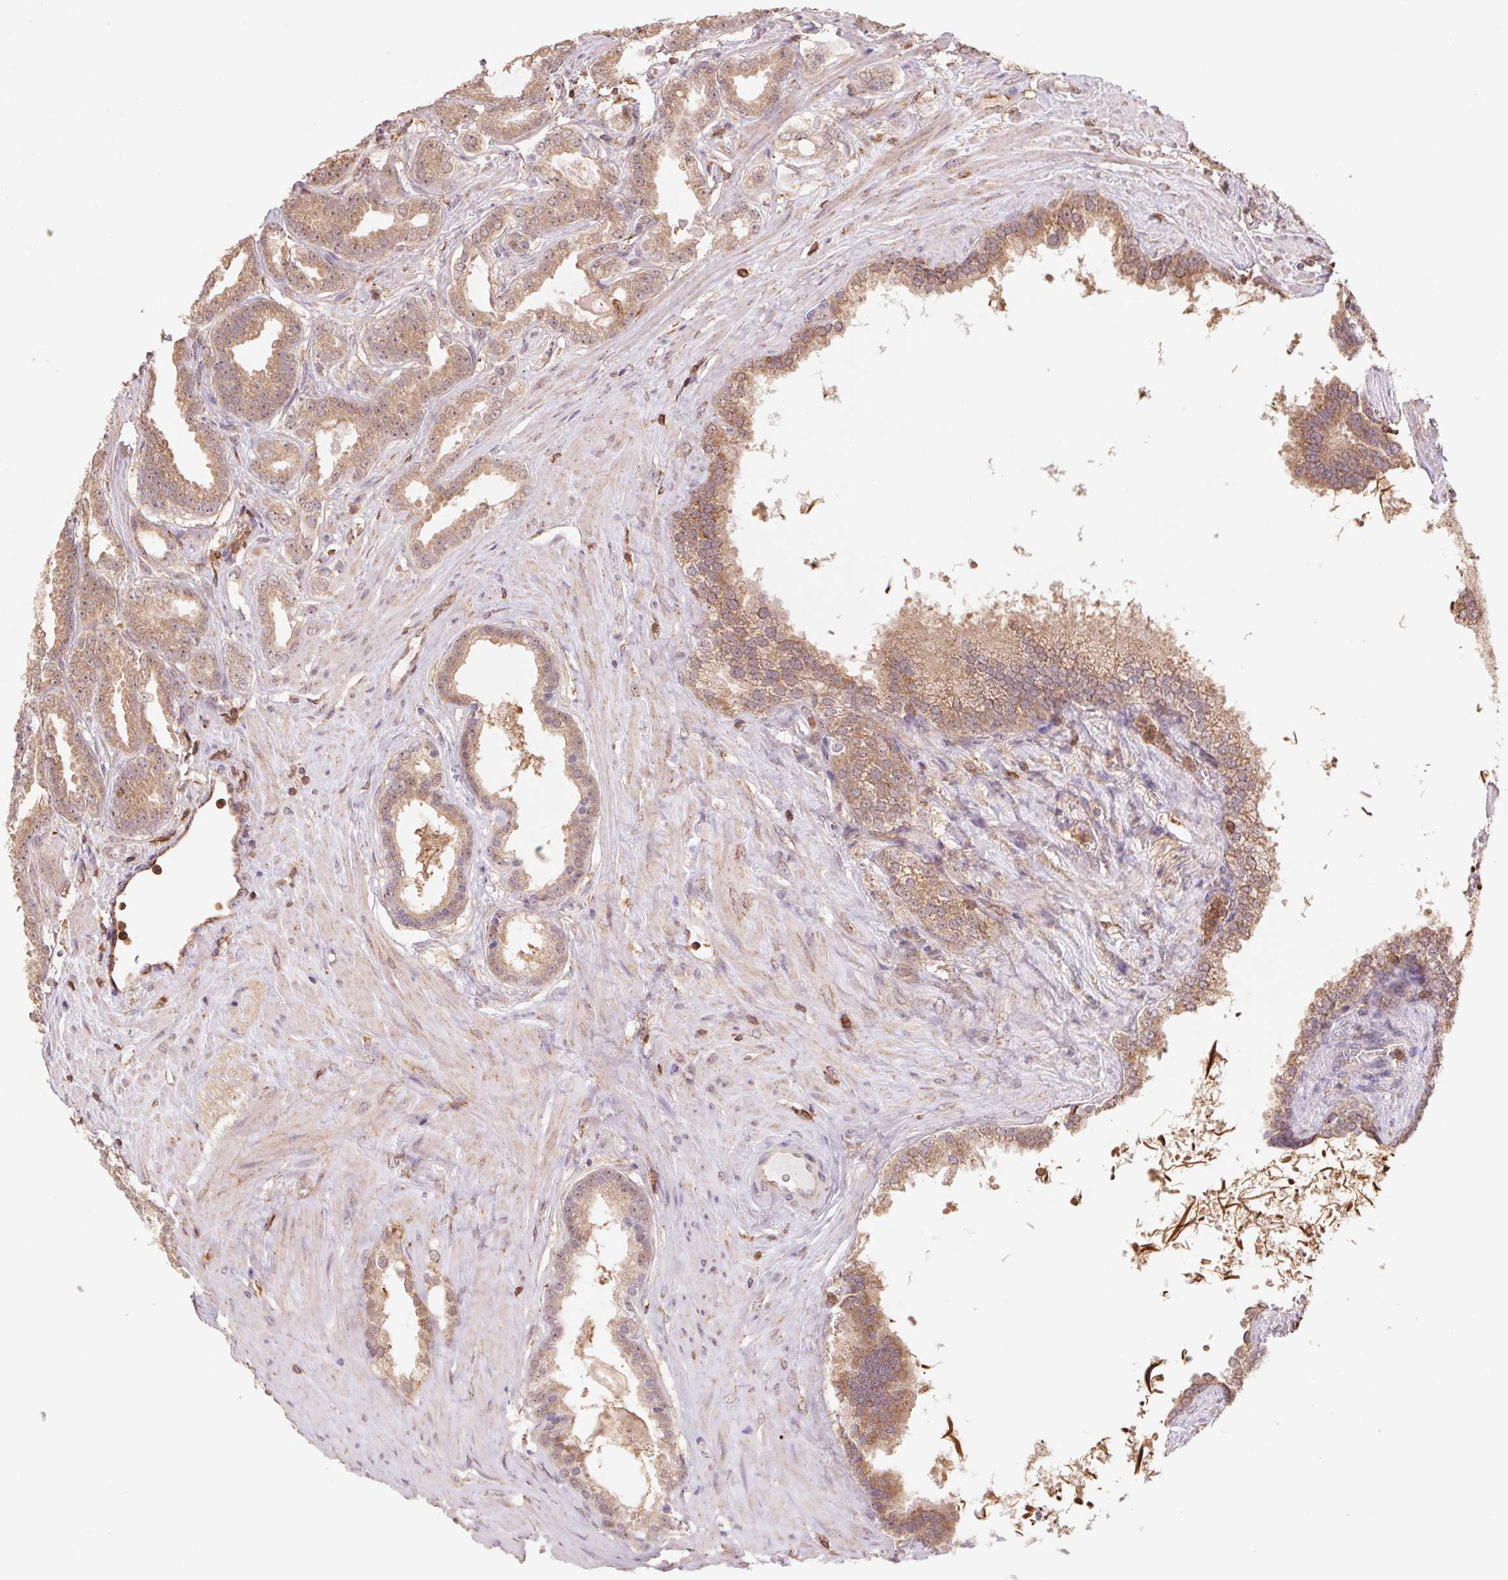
{"staining": {"intensity": "moderate", "quantity": ">75%", "location": "cytoplasmic/membranous"}, "tissue": "prostate cancer", "cell_type": "Tumor cells", "image_type": "cancer", "snomed": [{"axis": "morphology", "description": "Adenocarcinoma, Low grade"}, {"axis": "topography", "description": "Prostate"}], "caption": "An image of prostate cancer stained for a protein exhibits moderate cytoplasmic/membranous brown staining in tumor cells.", "gene": "URM1", "patient": {"sex": "male", "age": 65}}